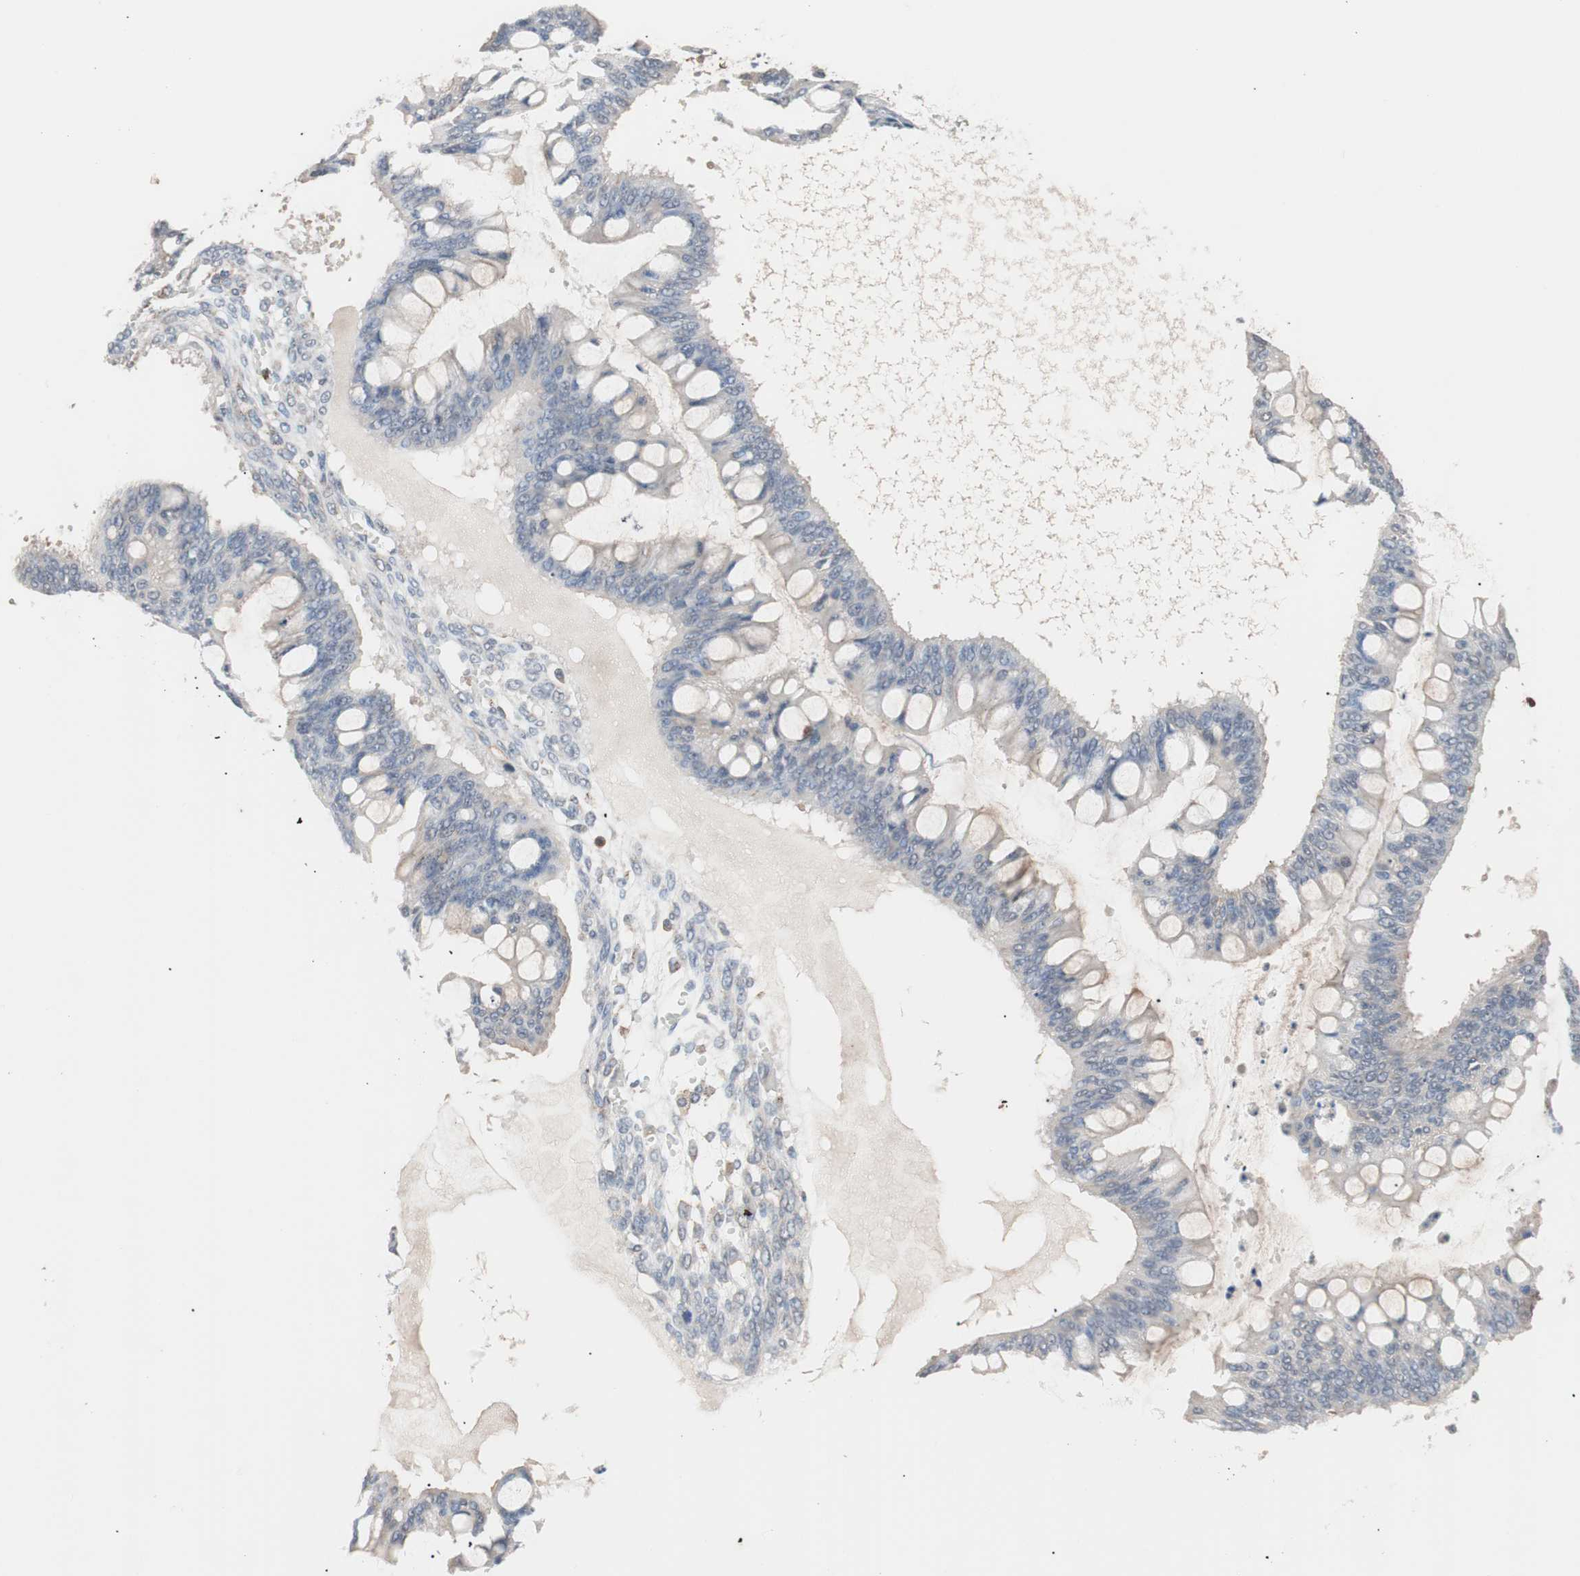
{"staining": {"intensity": "negative", "quantity": "none", "location": "none"}, "tissue": "ovarian cancer", "cell_type": "Tumor cells", "image_type": "cancer", "snomed": [{"axis": "morphology", "description": "Cystadenocarcinoma, mucinous, NOS"}, {"axis": "topography", "description": "Ovary"}], "caption": "Immunohistochemical staining of ovarian cancer (mucinous cystadenocarcinoma) displays no significant staining in tumor cells.", "gene": "LITAF", "patient": {"sex": "female", "age": 73}}